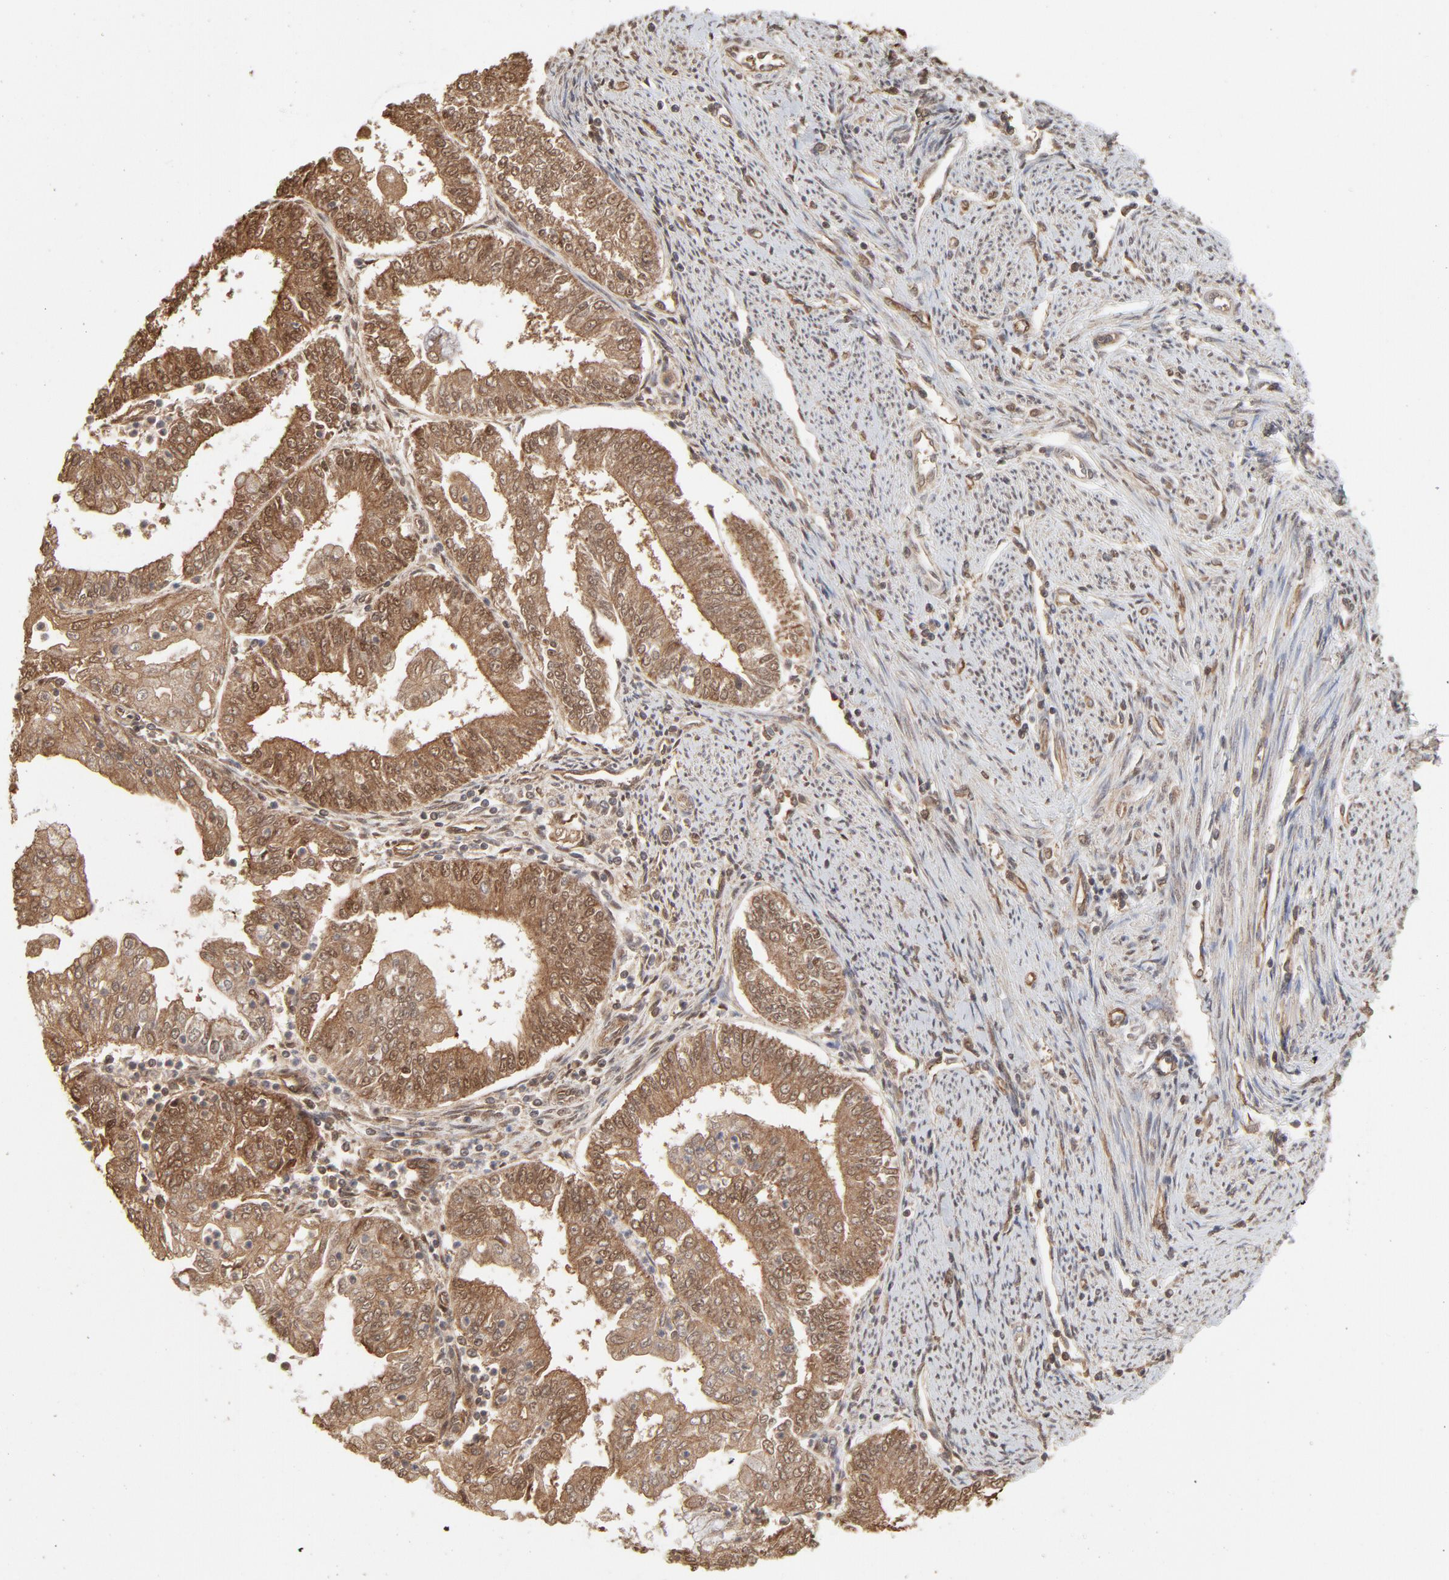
{"staining": {"intensity": "moderate", "quantity": ">75%", "location": "cytoplasmic/membranous,nuclear"}, "tissue": "endometrial cancer", "cell_type": "Tumor cells", "image_type": "cancer", "snomed": [{"axis": "morphology", "description": "Adenocarcinoma, NOS"}, {"axis": "topography", "description": "Endometrium"}], "caption": "Tumor cells exhibit medium levels of moderate cytoplasmic/membranous and nuclear staining in approximately >75% of cells in human endometrial cancer.", "gene": "PPP2CA", "patient": {"sex": "female", "age": 75}}